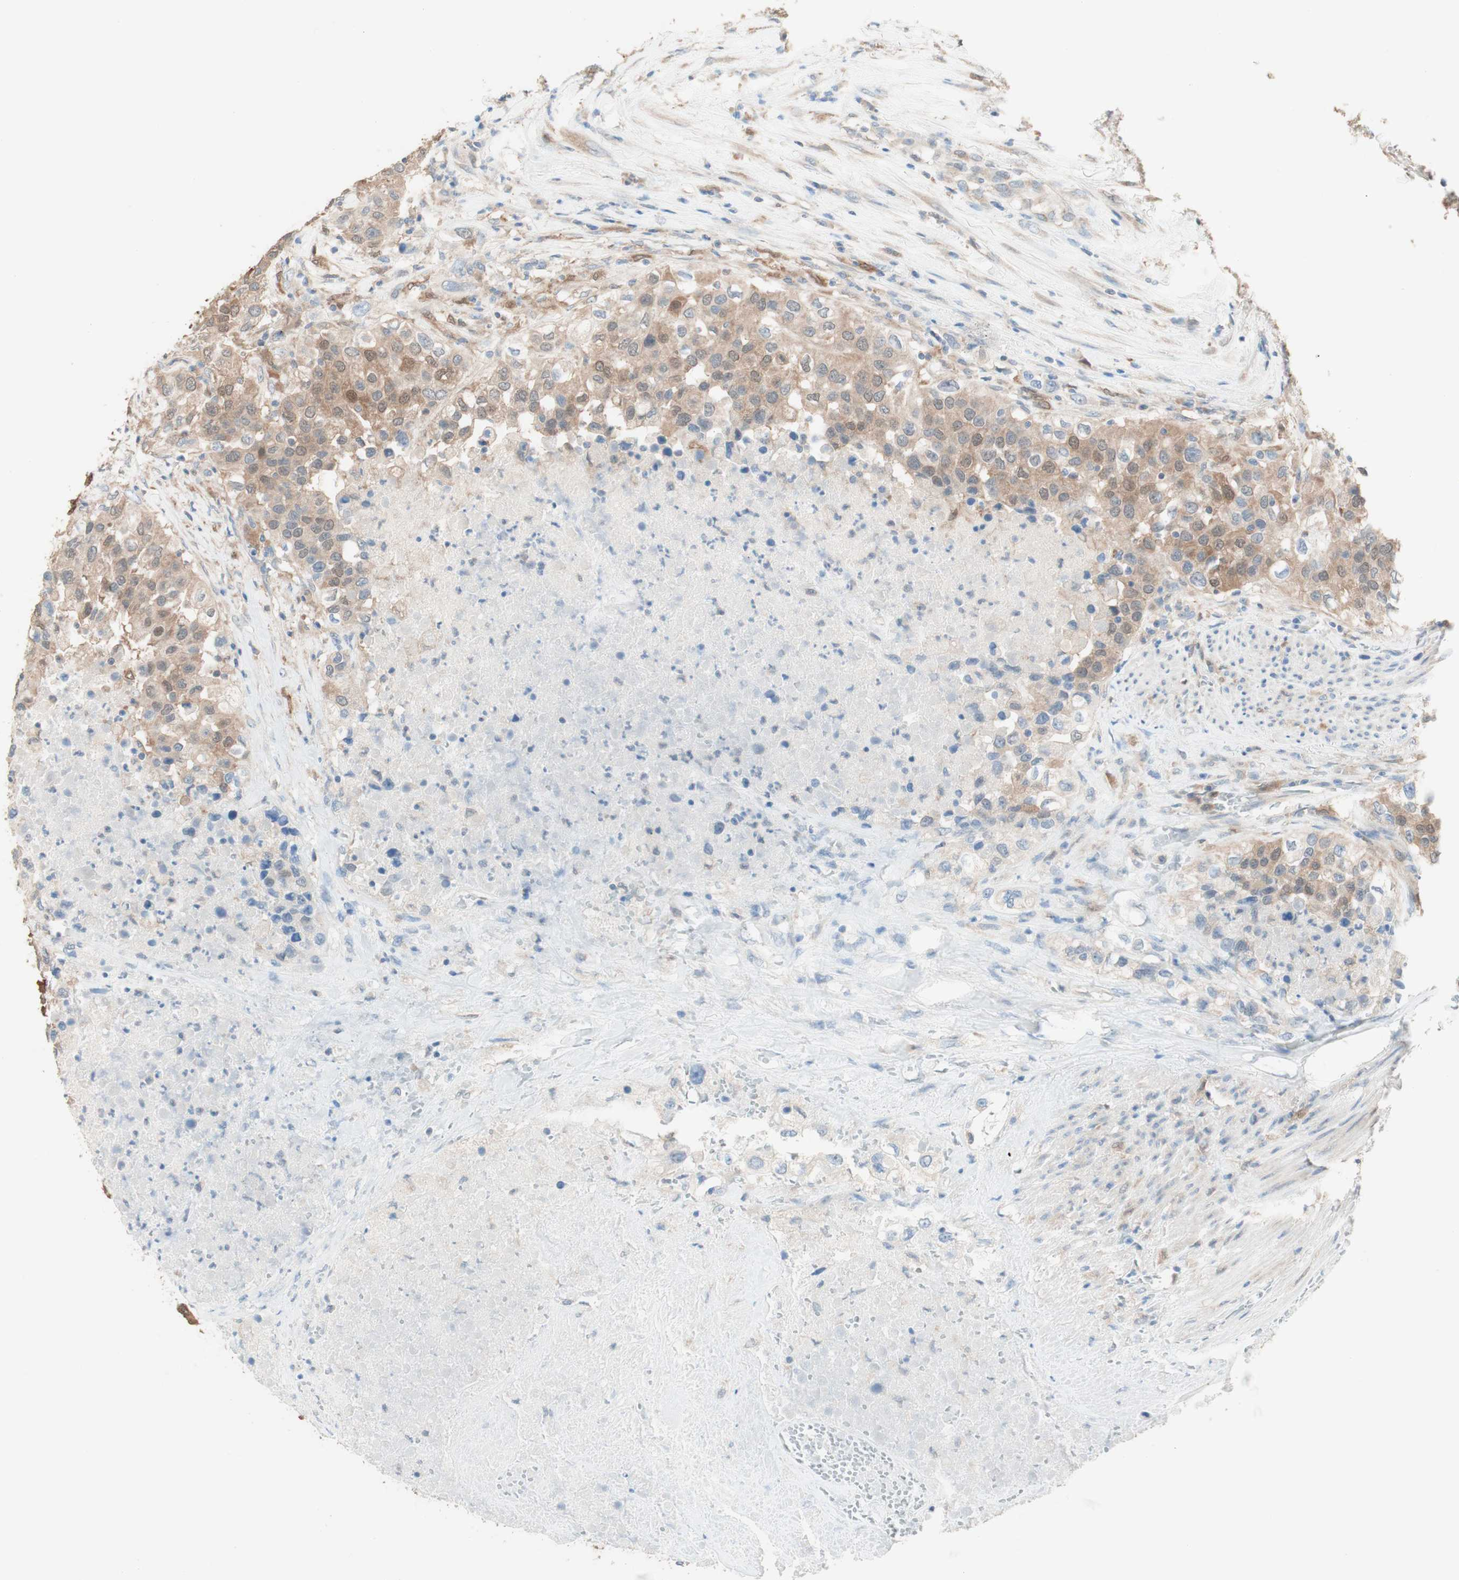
{"staining": {"intensity": "weak", "quantity": ">75%", "location": "cytoplasmic/membranous"}, "tissue": "urothelial cancer", "cell_type": "Tumor cells", "image_type": "cancer", "snomed": [{"axis": "morphology", "description": "Urothelial carcinoma, High grade"}, {"axis": "topography", "description": "Urinary bladder"}], "caption": "Immunohistochemical staining of human high-grade urothelial carcinoma demonstrates low levels of weak cytoplasmic/membranous expression in about >75% of tumor cells.", "gene": "COMT", "patient": {"sex": "female", "age": 80}}